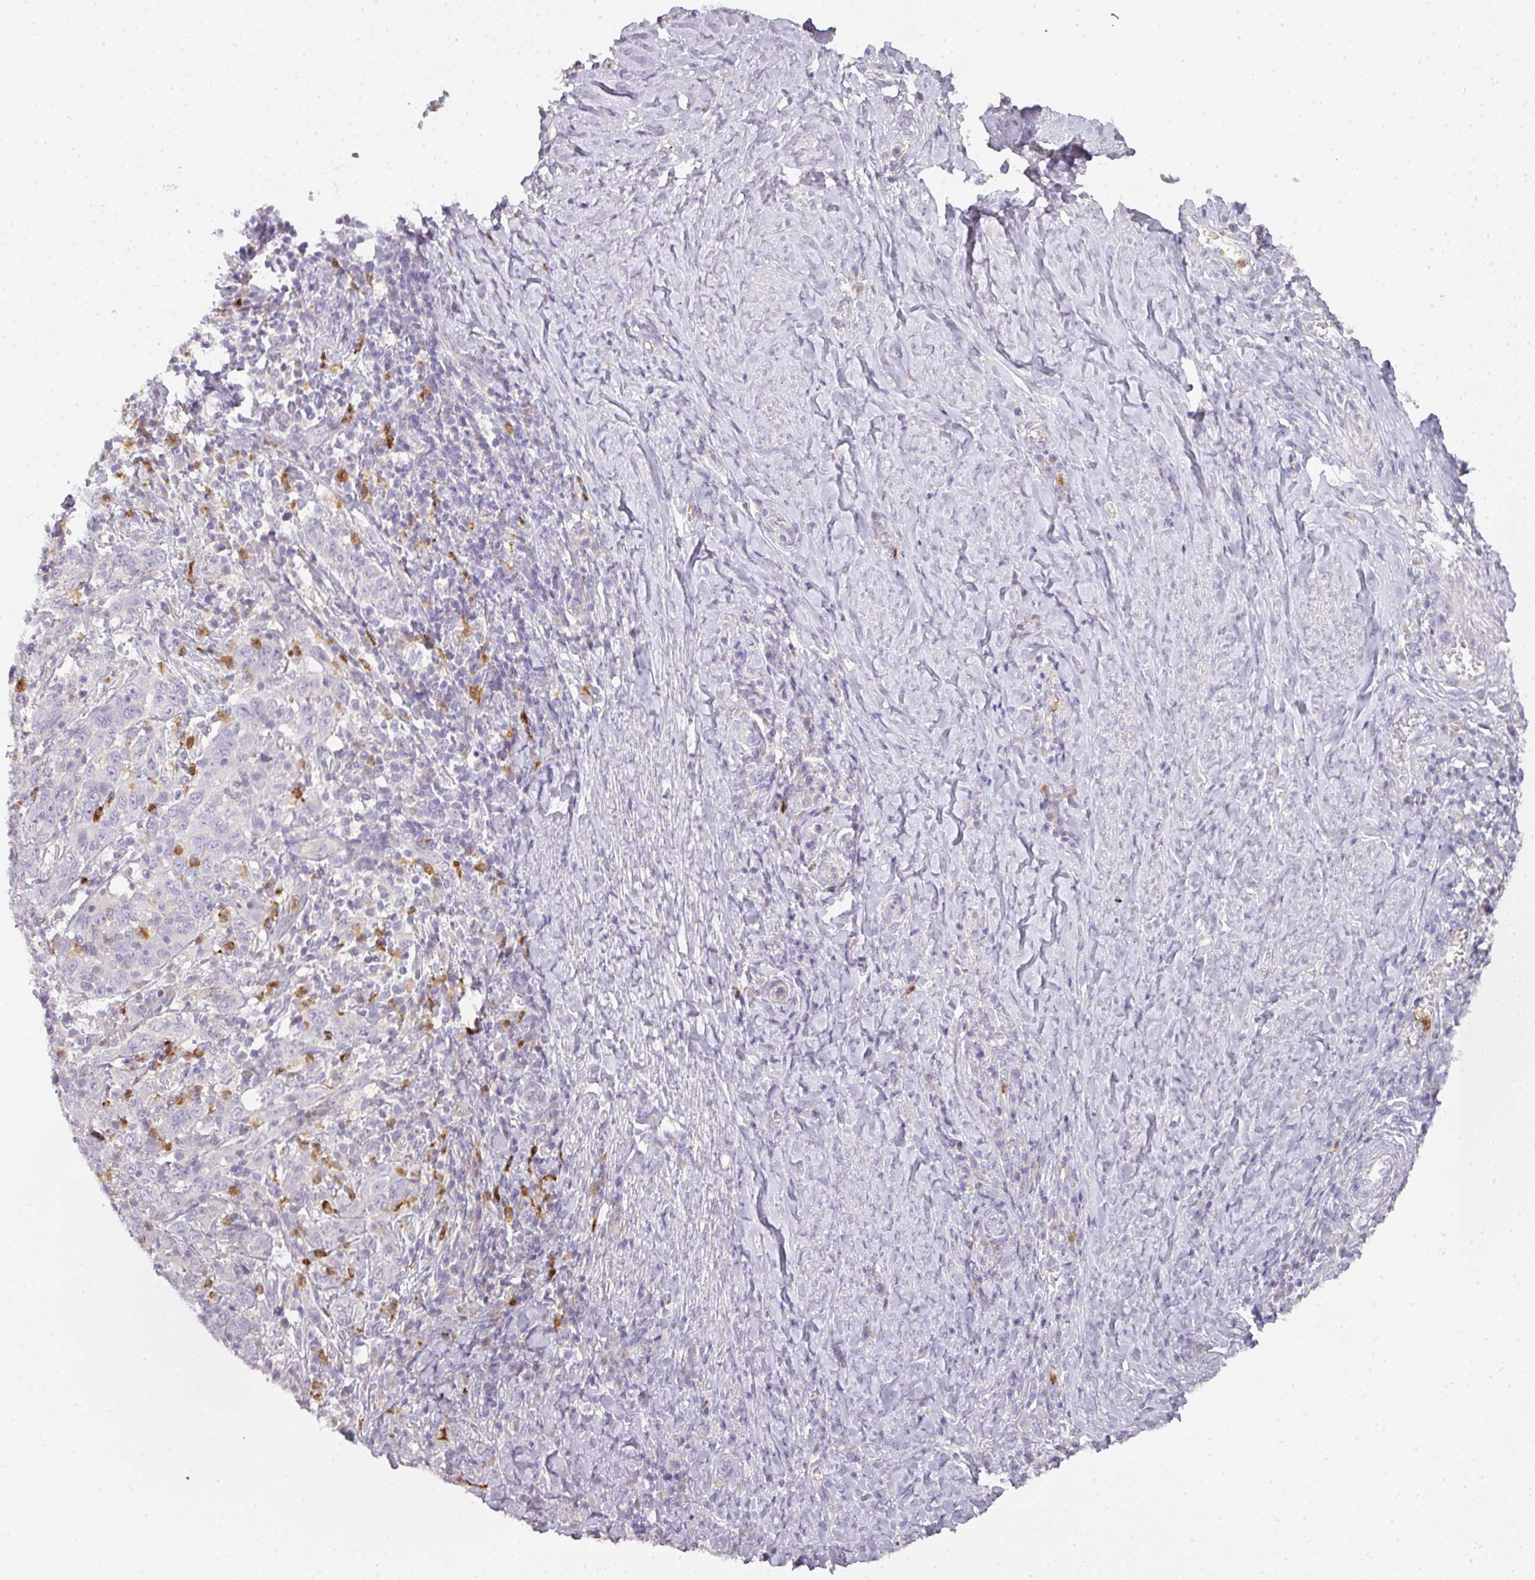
{"staining": {"intensity": "negative", "quantity": "none", "location": "none"}, "tissue": "cervical cancer", "cell_type": "Tumor cells", "image_type": "cancer", "snomed": [{"axis": "morphology", "description": "Squamous cell carcinoma, NOS"}, {"axis": "topography", "description": "Cervix"}], "caption": "Tumor cells show no significant positivity in cervical cancer (squamous cell carcinoma).", "gene": "HHEX", "patient": {"sex": "female", "age": 46}}